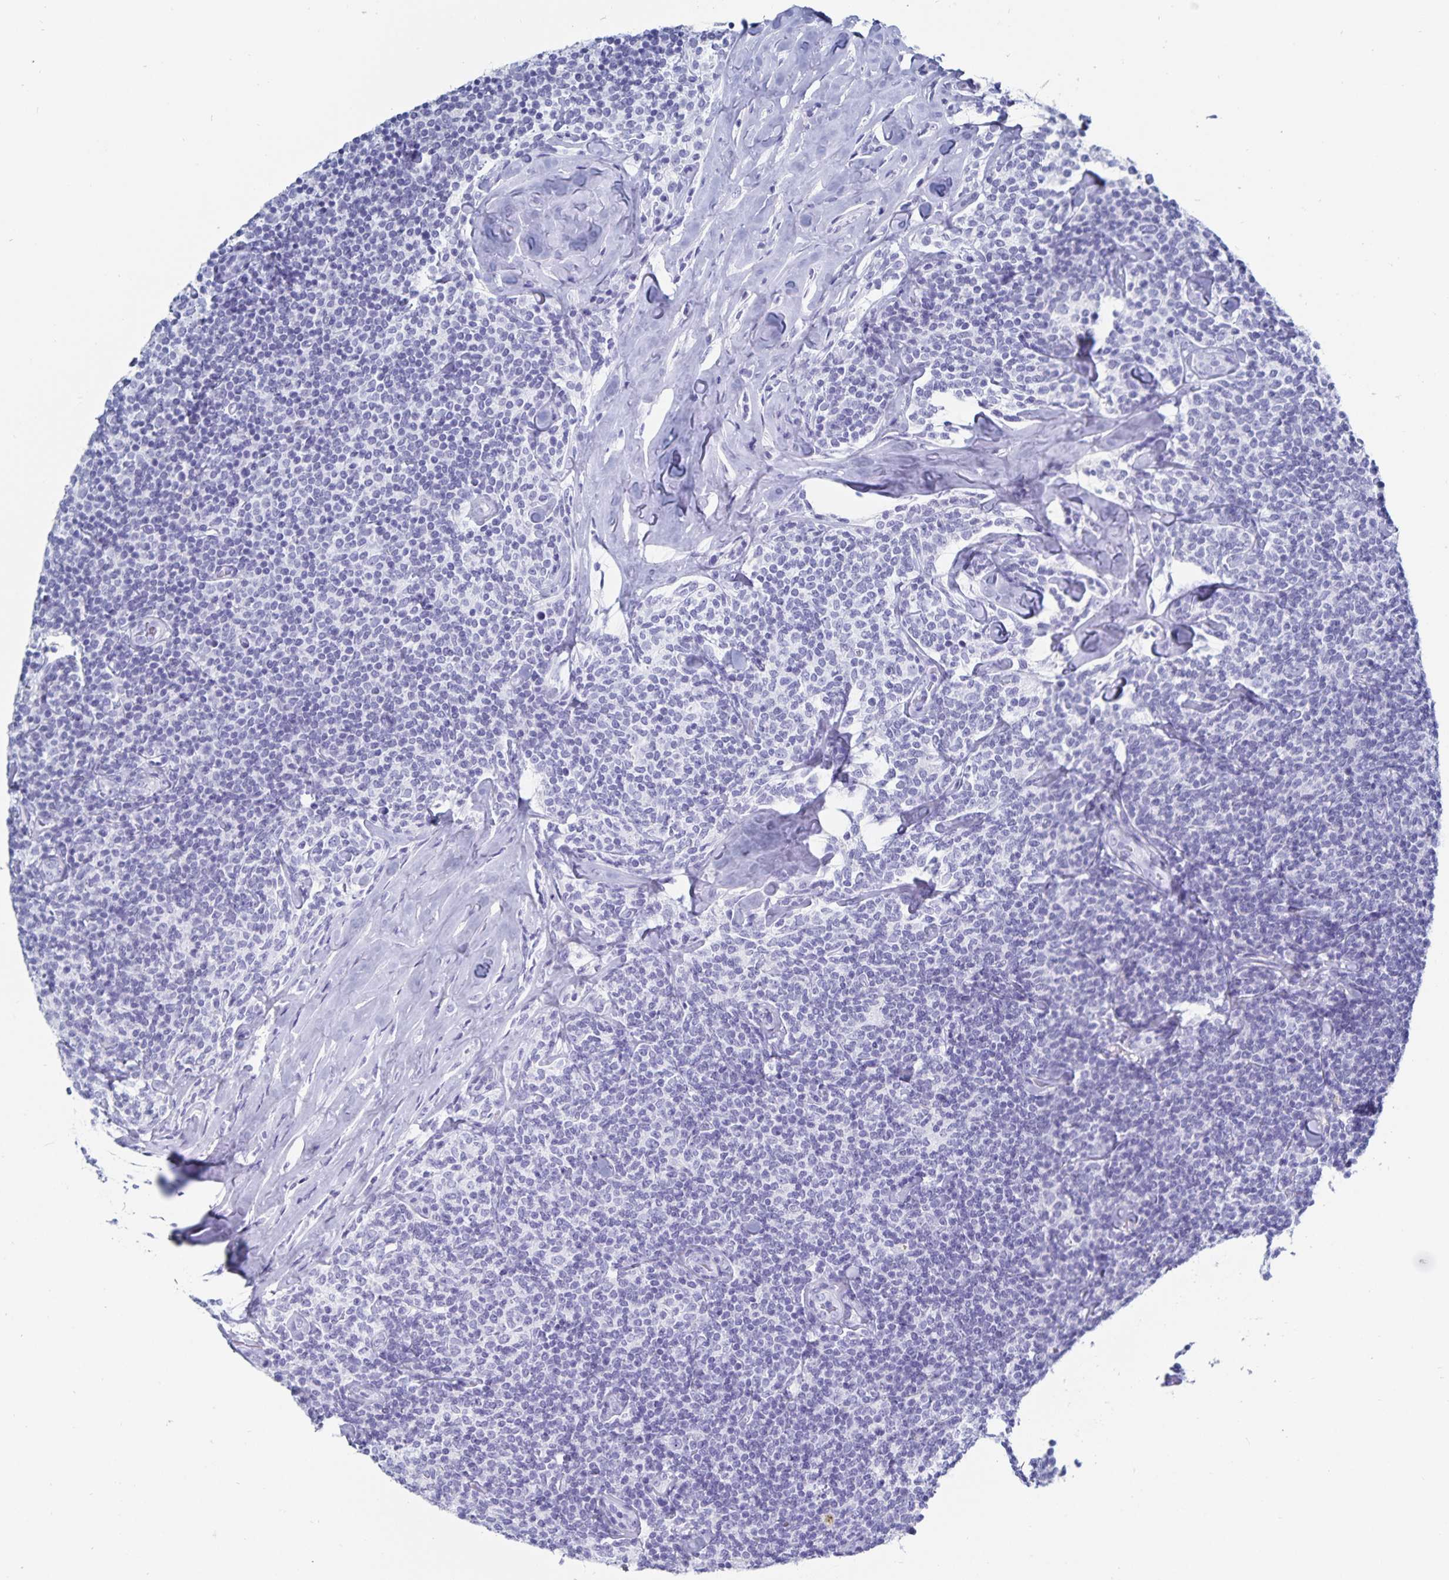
{"staining": {"intensity": "negative", "quantity": "none", "location": "none"}, "tissue": "lymphoma", "cell_type": "Tumor cells", "image_type": "cancer", "snomed": [{"axis": "morphology", "description": "Malignant lymphoma, non-Hodgkin's type, Low grade"}, {"axis": "topography", "description": "Lymph node"}], "caption": "Immunohistochemistry image of lymphoma stained for a protein (brown), which exhibits no staining in tumor cells.", "gene": "C19orf73", "patient": {"sex": "female", "age": 56}}